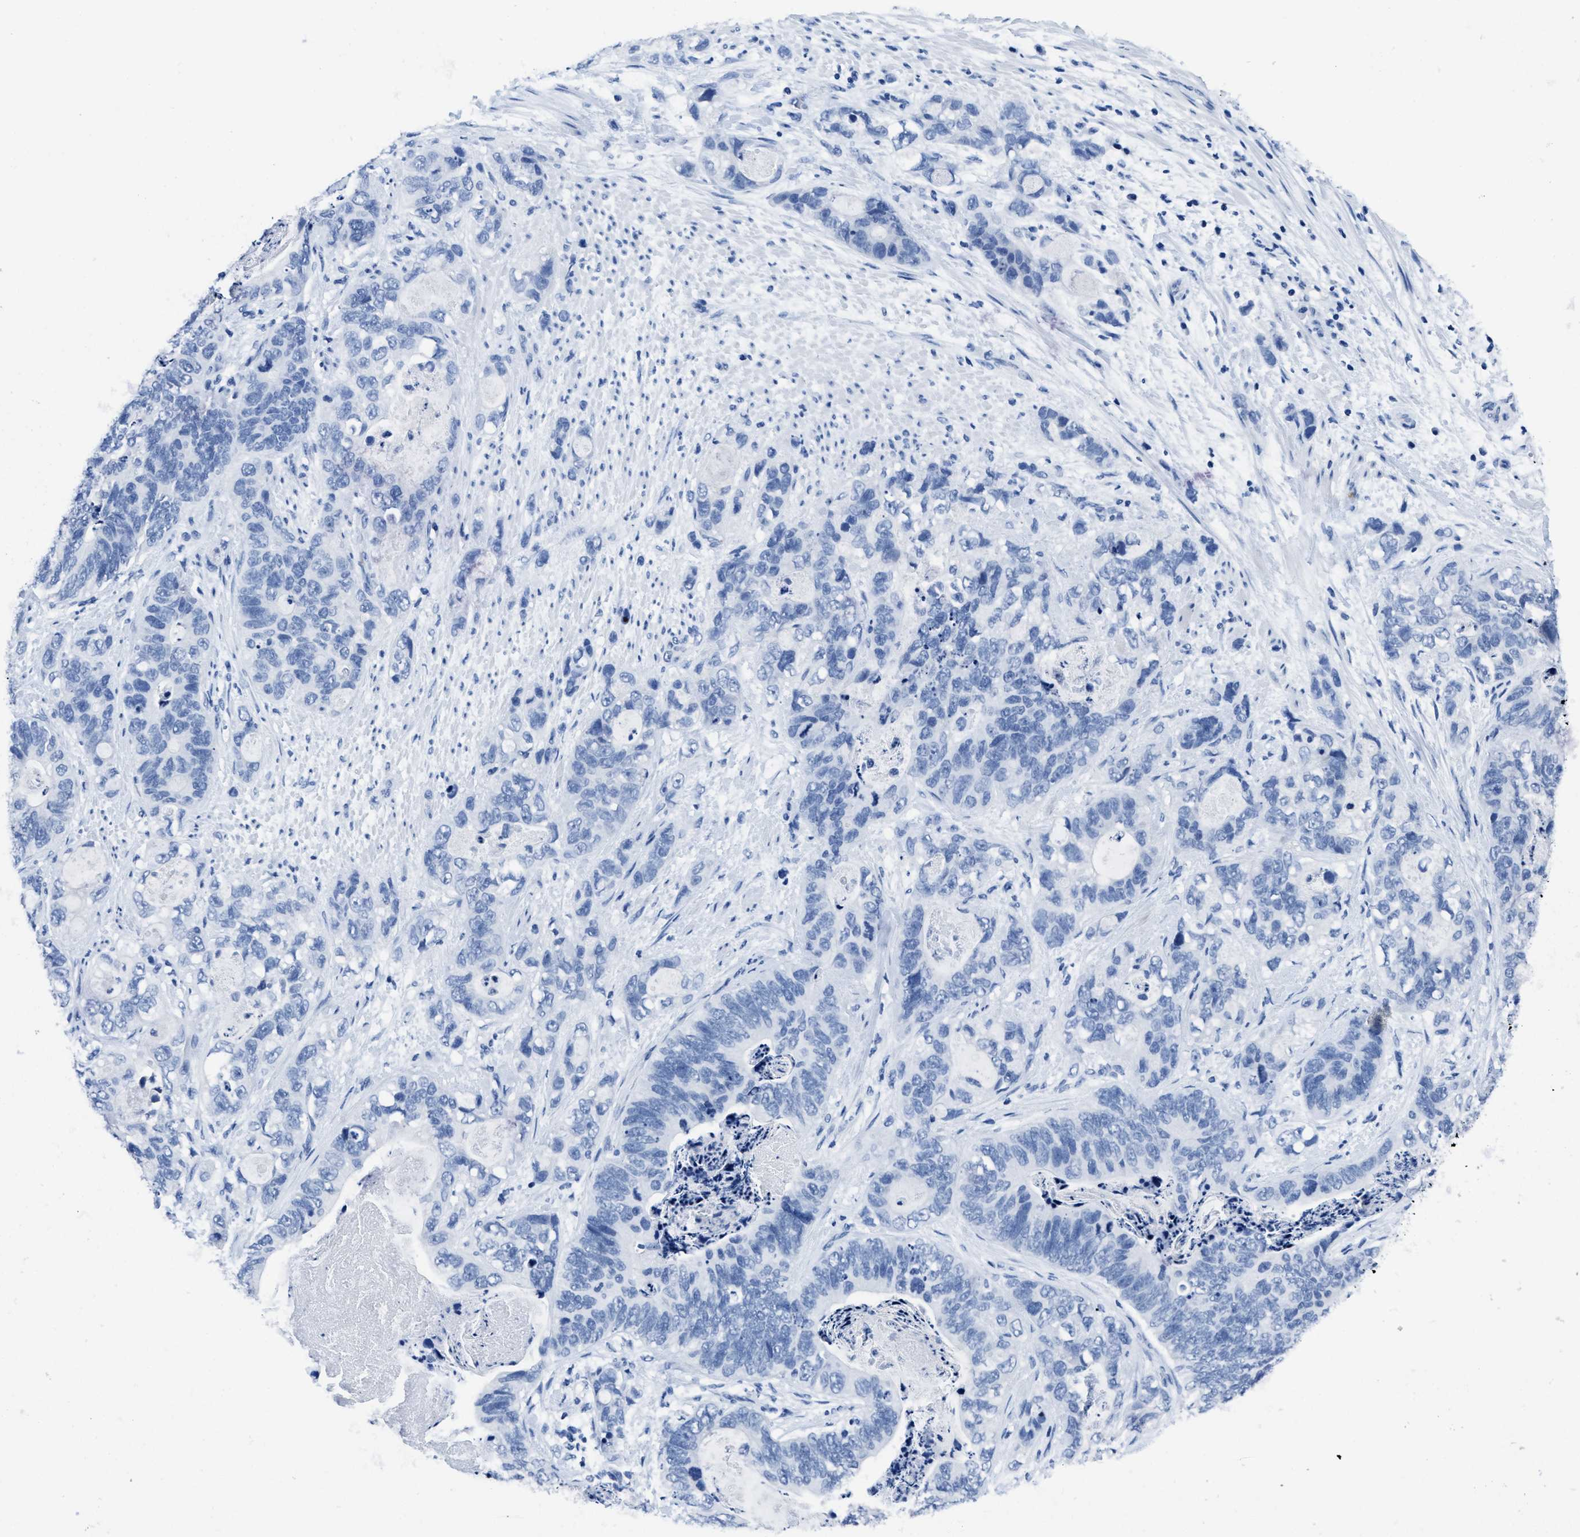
{"staining": {"intensity": "negative", "quantity": "none", "location": "none"}, "tissue": "stomach cancer", "cell_type": "Tumor cells", "image_type": "cancer", "snomed": [{"axis": "morphology", "description": "Normal tissue, NOS"}, {"axis": "morphology", "description": "Adenocarcinoma, NOS"}, {"axis": "topography", "description": "Stomach"}], "caption": "There is no significant expression in tumor cells of stomach cancer.", "gene": "ITGA2B", "patient": {"sex": "female", "age": 89}}